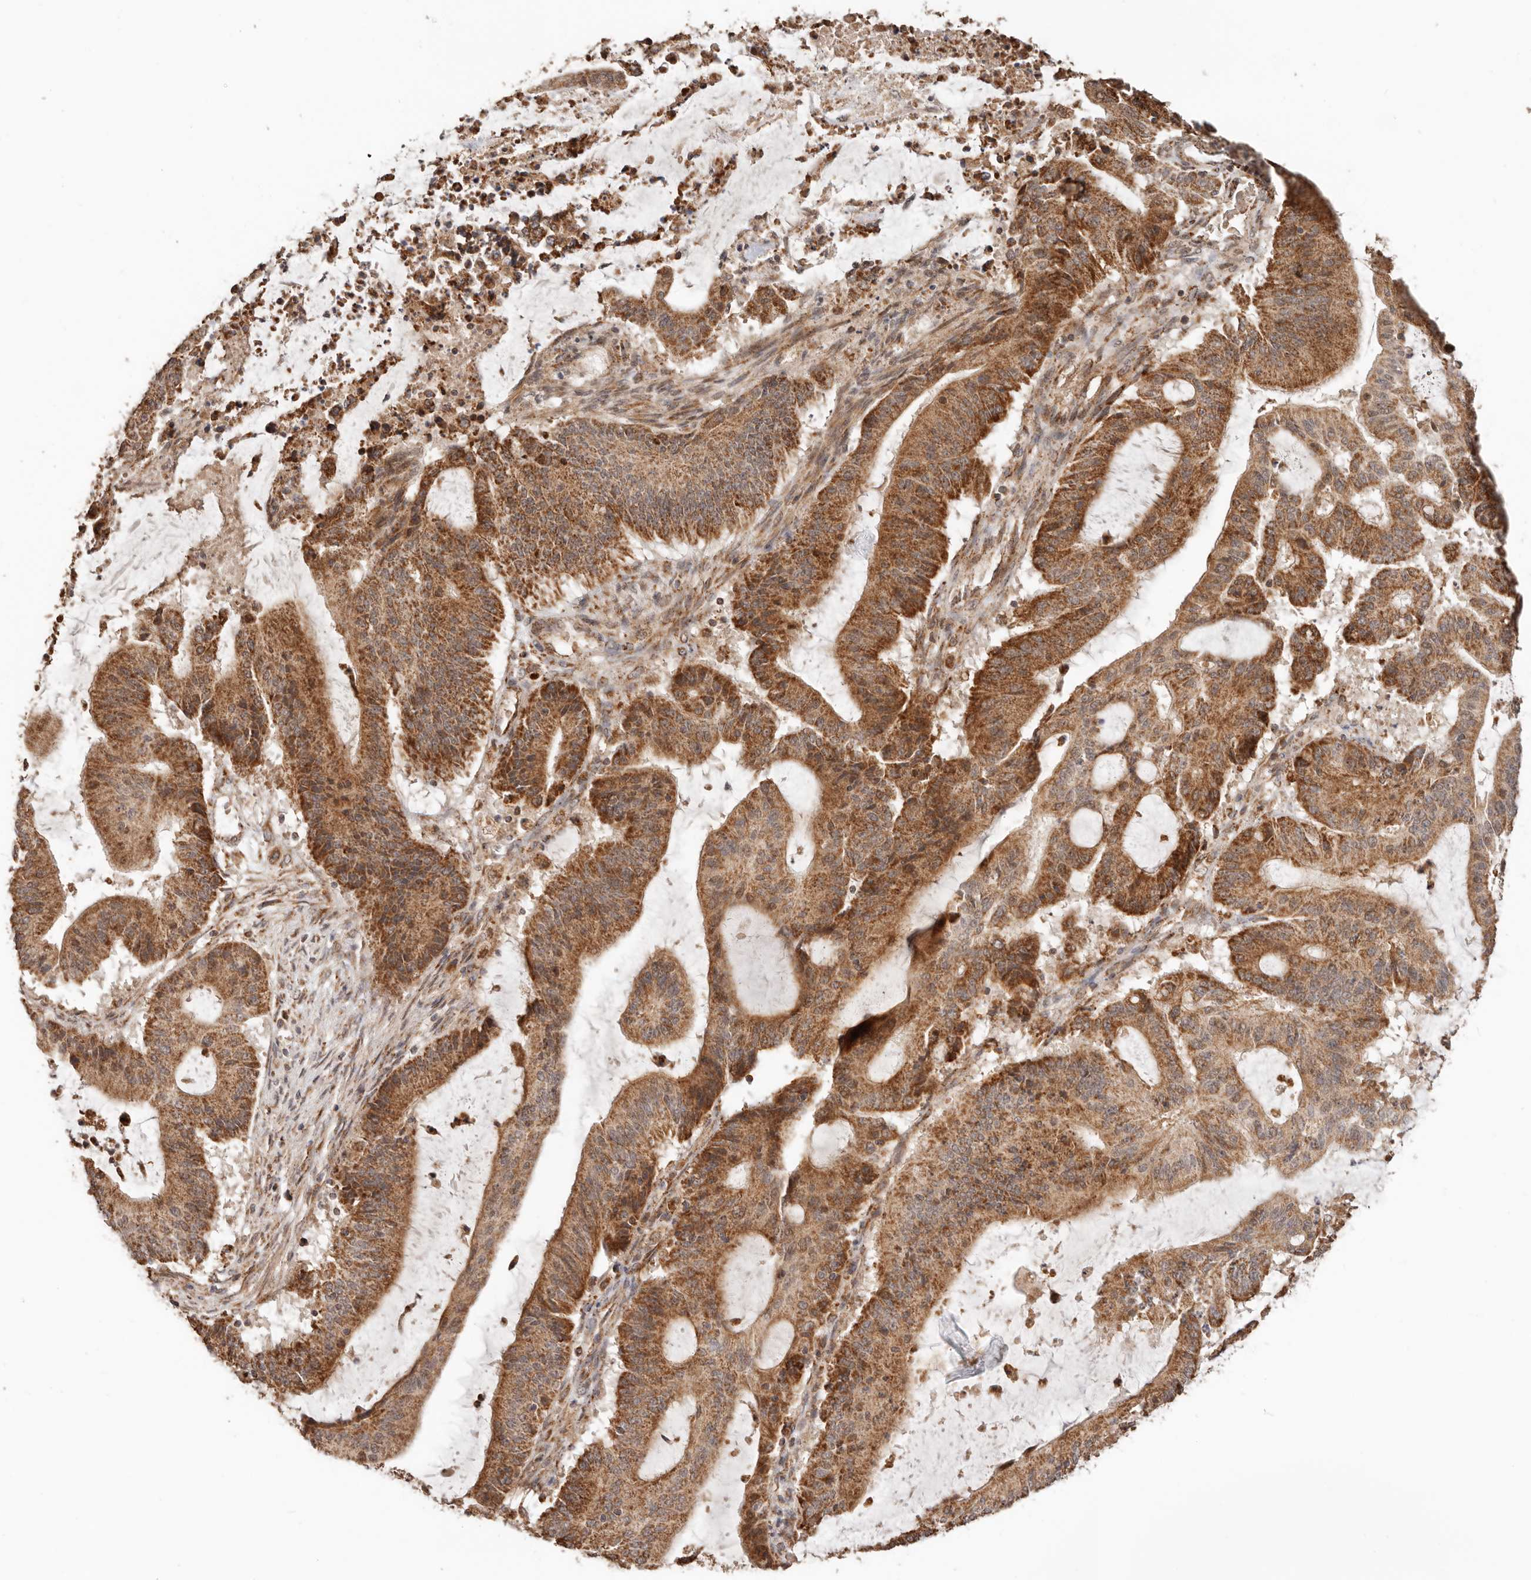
{"staining": {"intensity": "strong", "quantity": ">75%", "location": "cytoplasmic/membranous"}, "tissue": "liver cancer", "cell_type": "Tumor cells", "image_type": "cancer", "snomed": [{"axis": "morphology", "description": "Normal tissue, NOS"}, {"axis": "morphology", "description": "Cholangiocarcinoma"}, {"axis": "topography", "description": "Liver"}, {"axis": "topography", "description": "Peripheral nerve tissue"}], "caption": "A high amount of strong cytoplasmic/membranous staining is identified in about >75% of tumor cells in liver cancer tissue.", "gene": "NDUFB11", "patient": {"sex": "female", "age": 73}}